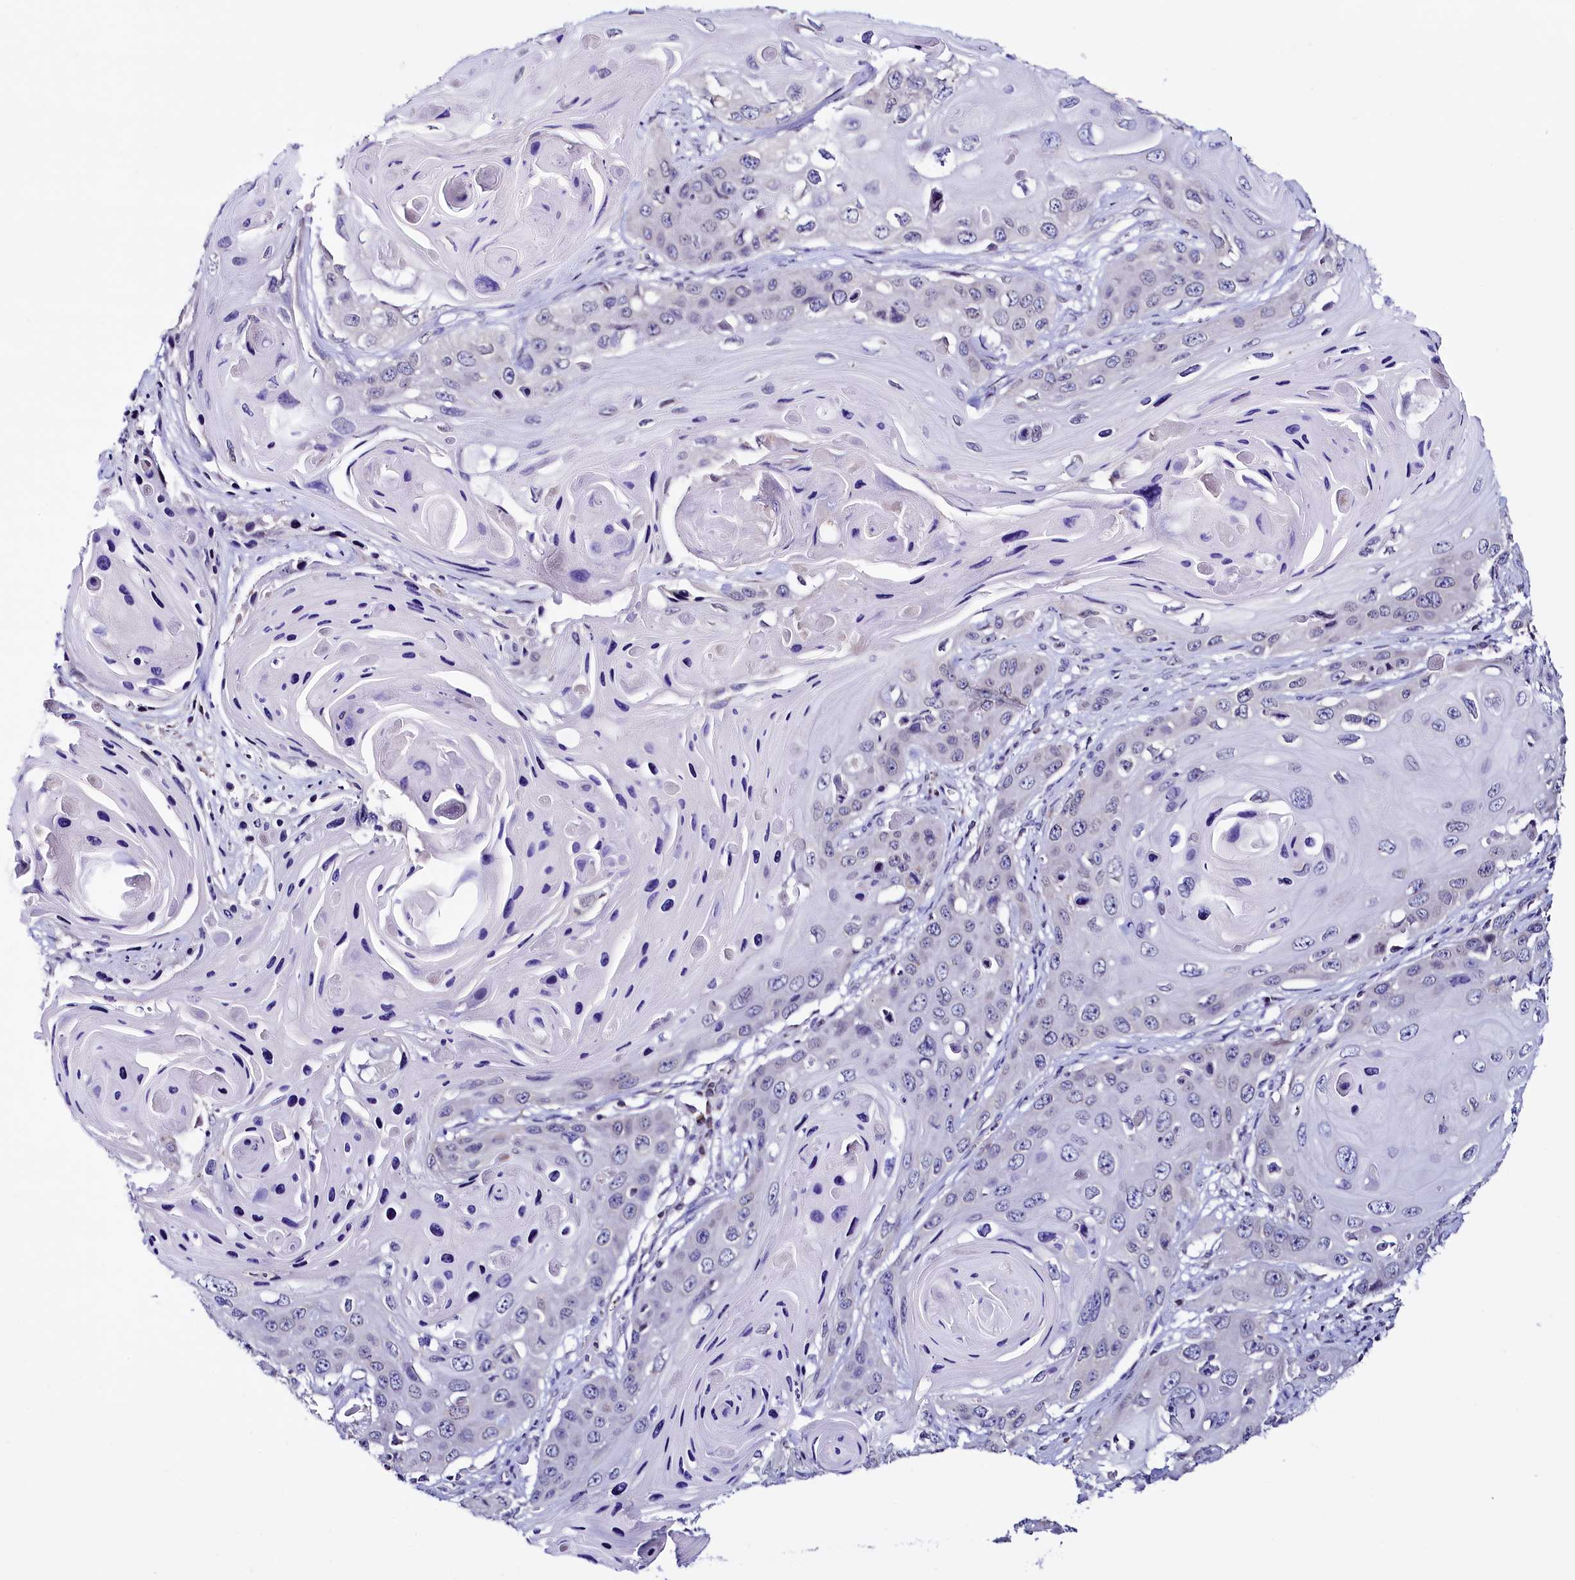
{"staining": {"intensity": "negative", "quantity": "none", "location": "none"}, "tissue": "skin cancer", "cell_type": "Tumor cells", "image_type": "cancer", "snomed": [{"axis": "morphology", "description": "Squamous cell carcinoma, NOS"}, {"axis": "topography", "description": "Skin"}], "caption": "Skin cancer (squamous cell carcinoma) was stained to show a protein in brown. There is no significant positivity in tumor cells.", "gene": "HAND1", "patient": {"sex": "male", "age": 55}}